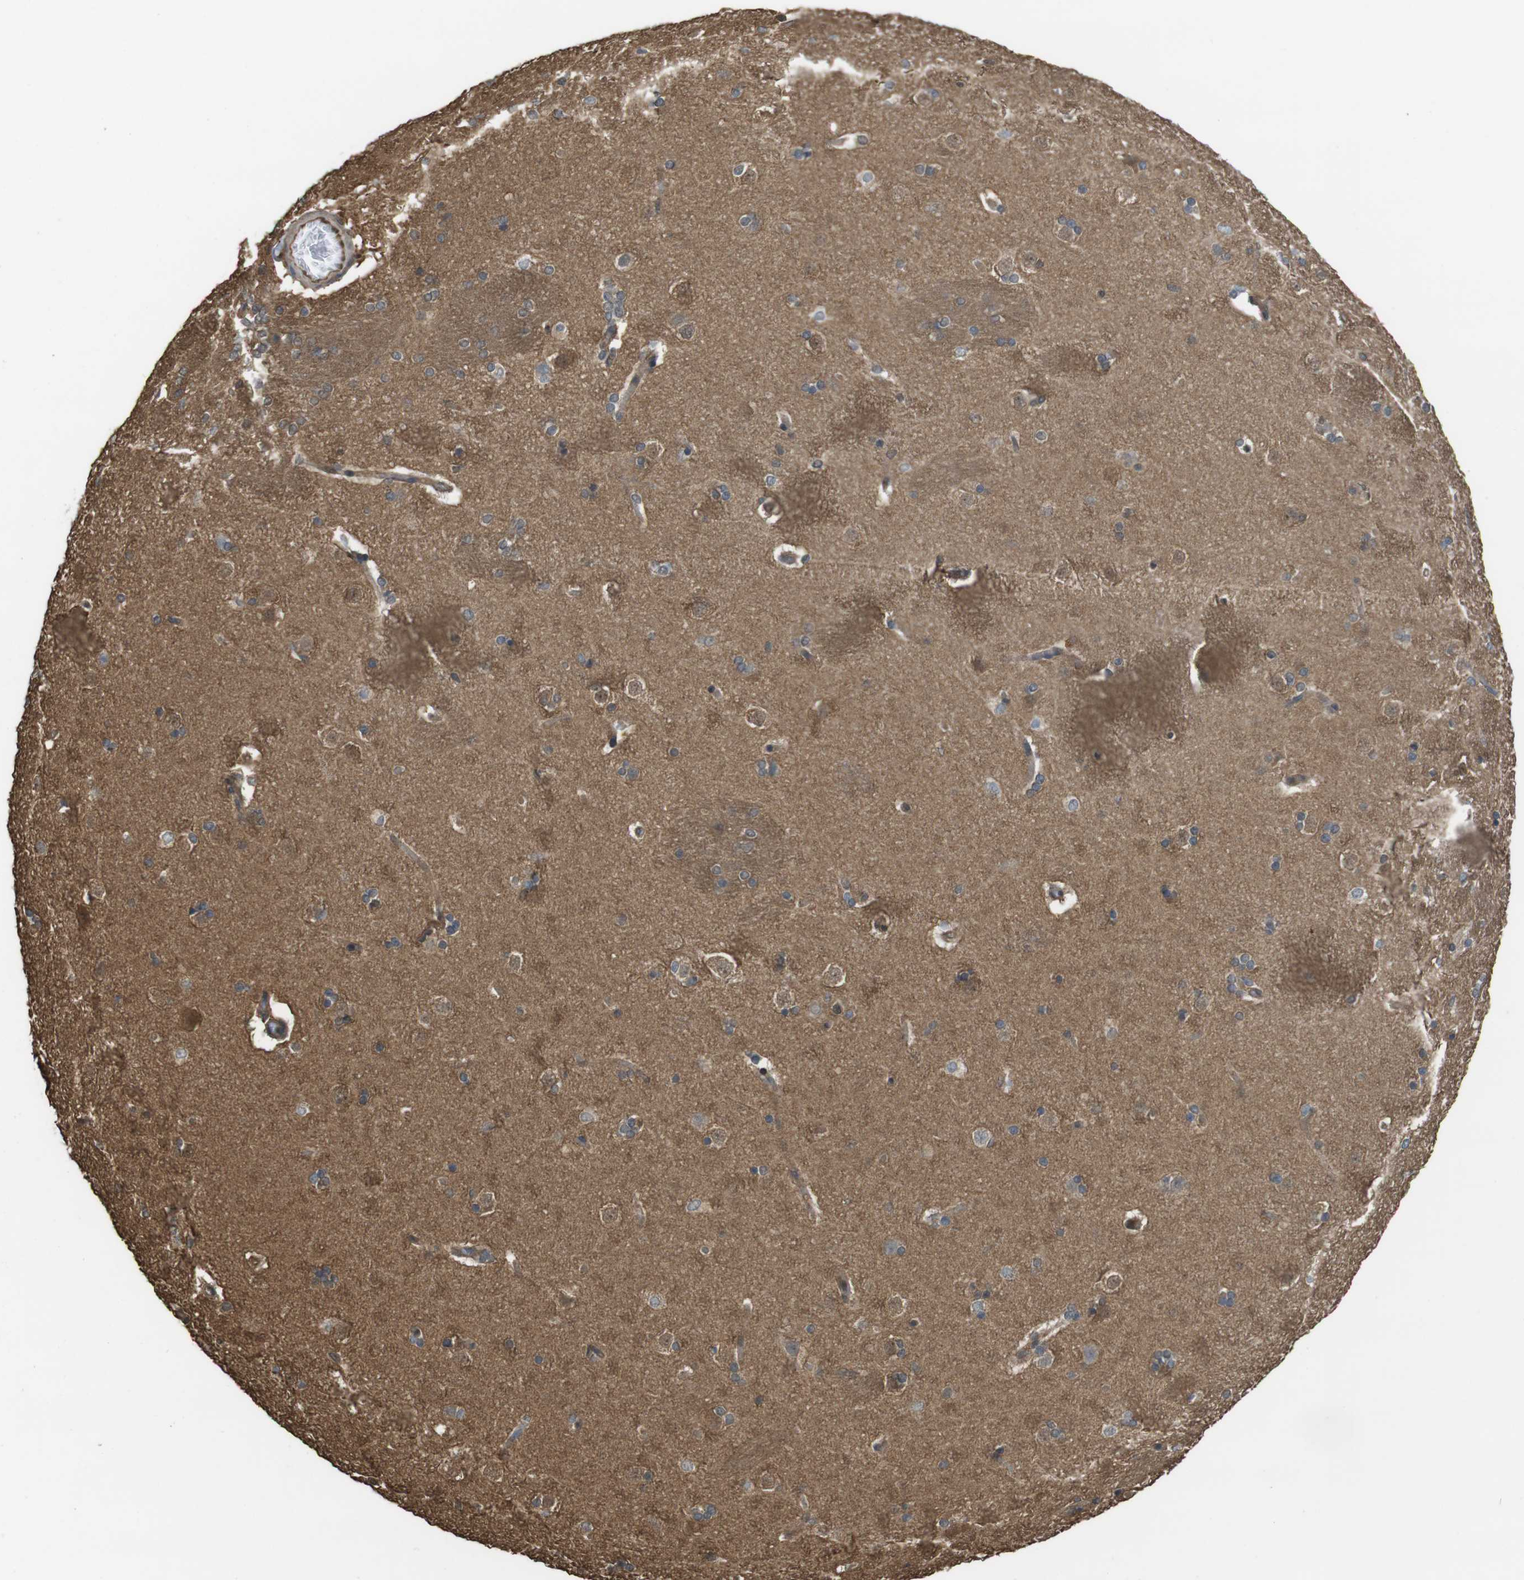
{"staining": {"intensity": "negative", "quantity": "none", "location": "none"}, "tissue": "caudate", "cell_type": "Glial cells", "image_type": "normal", "snomed": [{"axis": "morphology", "description": "Normal tissue, NOS"}, {"axis": "topography", "description": "Lateral ventricle wall"}], "caption": "Photomicrograph shows no protein staining in glial cells of benign caudate. (Brightfield microscopy of DAB immunohistochemistry at high magnification).", "gene": "ARHGDIA", "patient": {"sex": "female", "age": 19}}